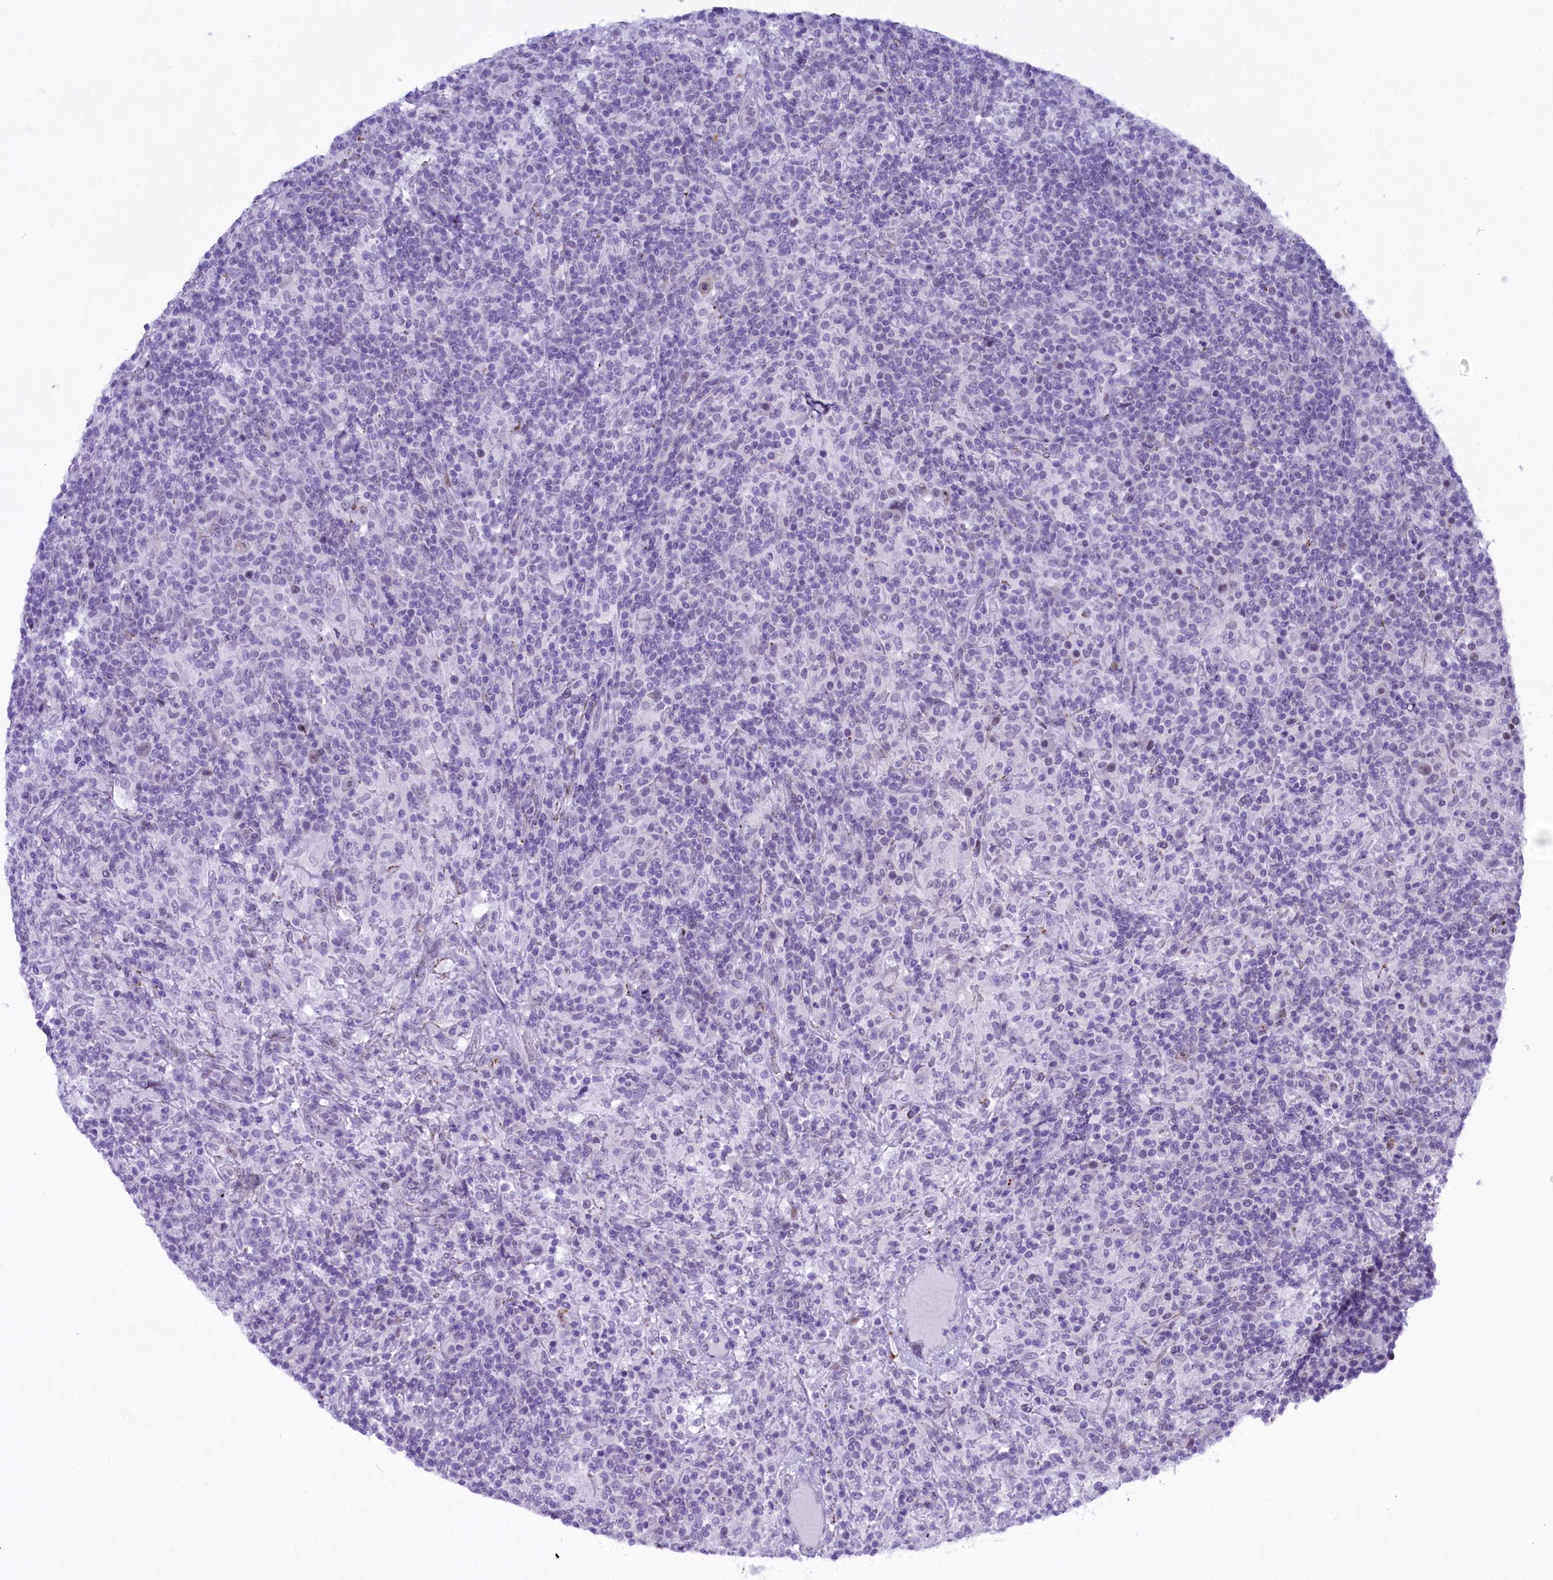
{"staining": {"intensity": "negative", "quantity": "none", "location": "none"}, "tissue": "lymphoma", "cell_type": "Tumor cells", "image_type": "cancer", "snomed": [{"axis": "morphology", "description": "Hodgkin's disease, NOS"}, {"axis": "topography", "description": "Lymph node"}], "caption": "A high-resolution image shows immunohistochemistry staining of lymphoma, which shows no significant staining in tumor cells. Nuclei are stained in blue.", "gene": "RPS6KB1", "patient": {"sex": "male", "age": 70}}